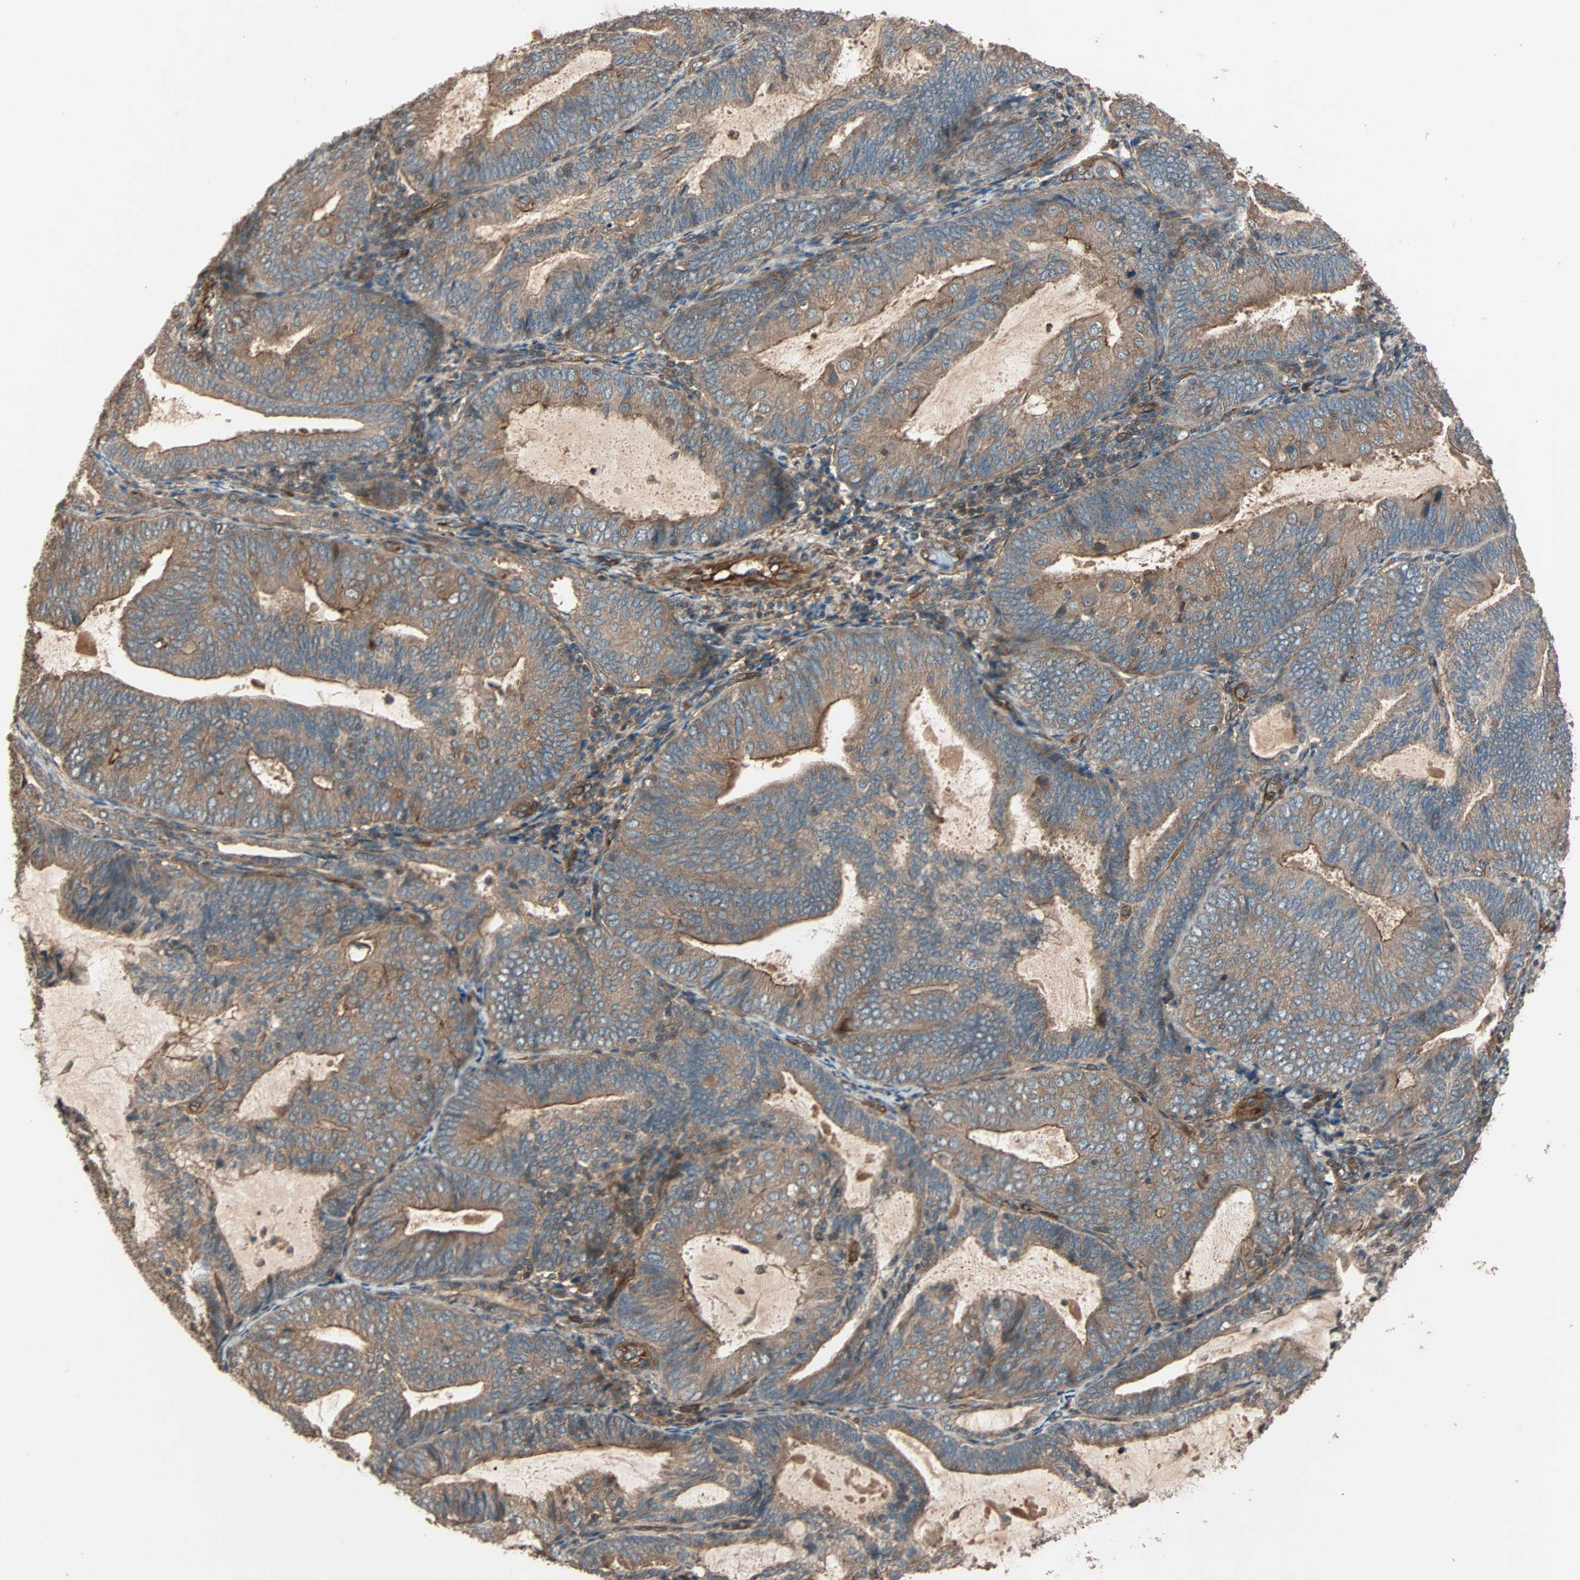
{"staining": {"intensity": "moderate", "quantity": ">75%", "location": "cytoplasmic/membranous"}, "tissue": "endometrial cancer", "cell_type": "Tumor cells", "image_type": "cancer", "snomed": [{"axis": "morphology", "description": "Adenocarcinoma, NOS"}, {"axis": "topography", "description": "Endometrium"}], "caption": "Protein staining of endometrial cancer tissue reveals moderate cytoplasmic/membranous expression in about >75% of tumor cells.", "gene": "GCK", "patient": {"sex": "female", "age": 81}}